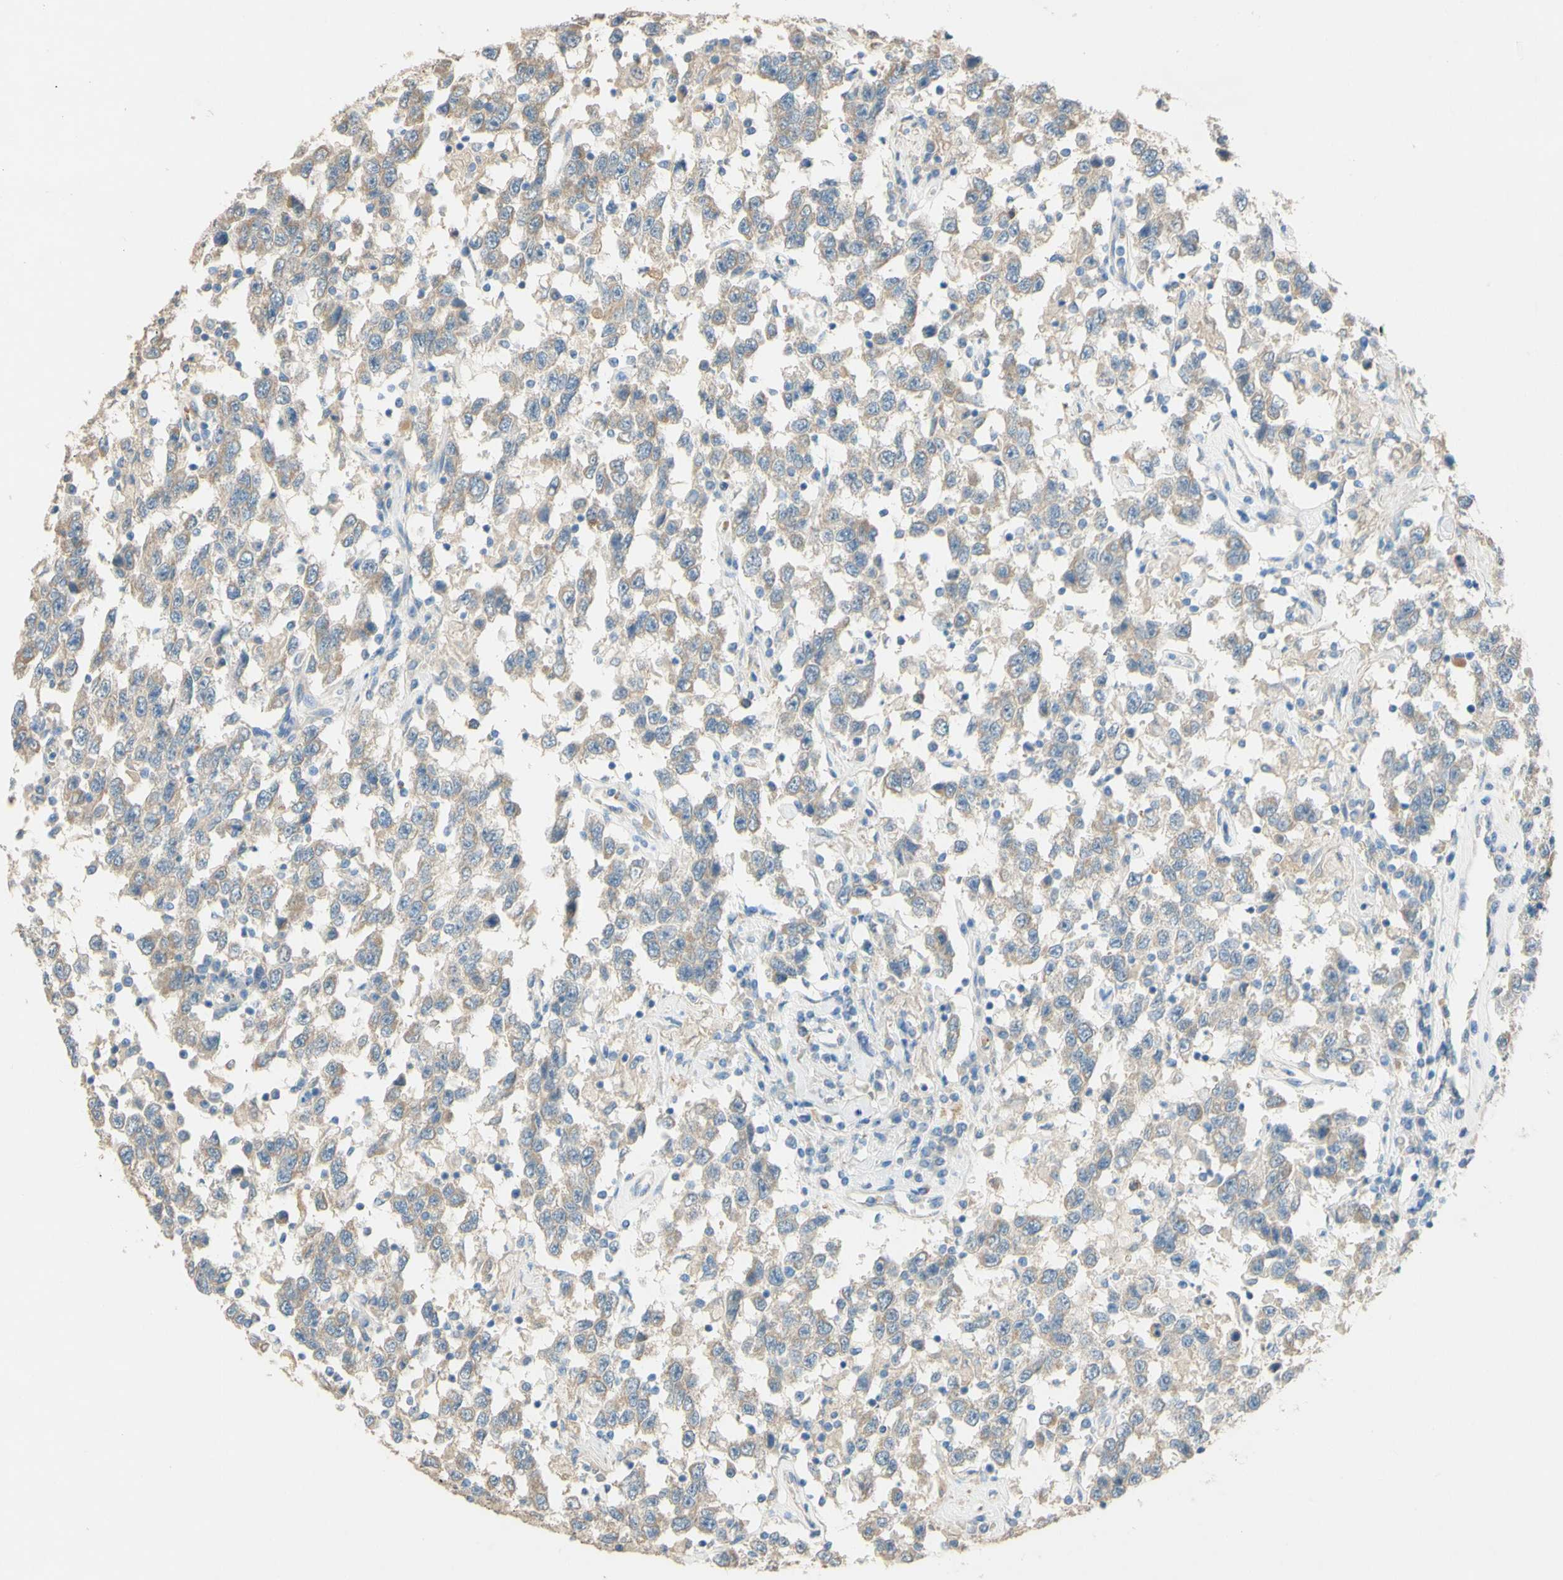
{"staining": {"intensity": "weak", "quantity": ">75%", "location": "cytoplasmic/membranous"}, "tissue": "testis cancer", "cell_type": "Tumor cells", "image_type": "cancer", "snomed": [{"axis": "morphology", "description": "Seminoma, NOS"}, {"axis": "topography", "description": "Testis"}], "caption": "This is an image of immunohistochemistry staining of testis seminoma, which shows weak expression in the cytoplasmic/membranous of tumor cells.", "gene": "DKK3", "patient": {"sex": "male", "age": 41}}